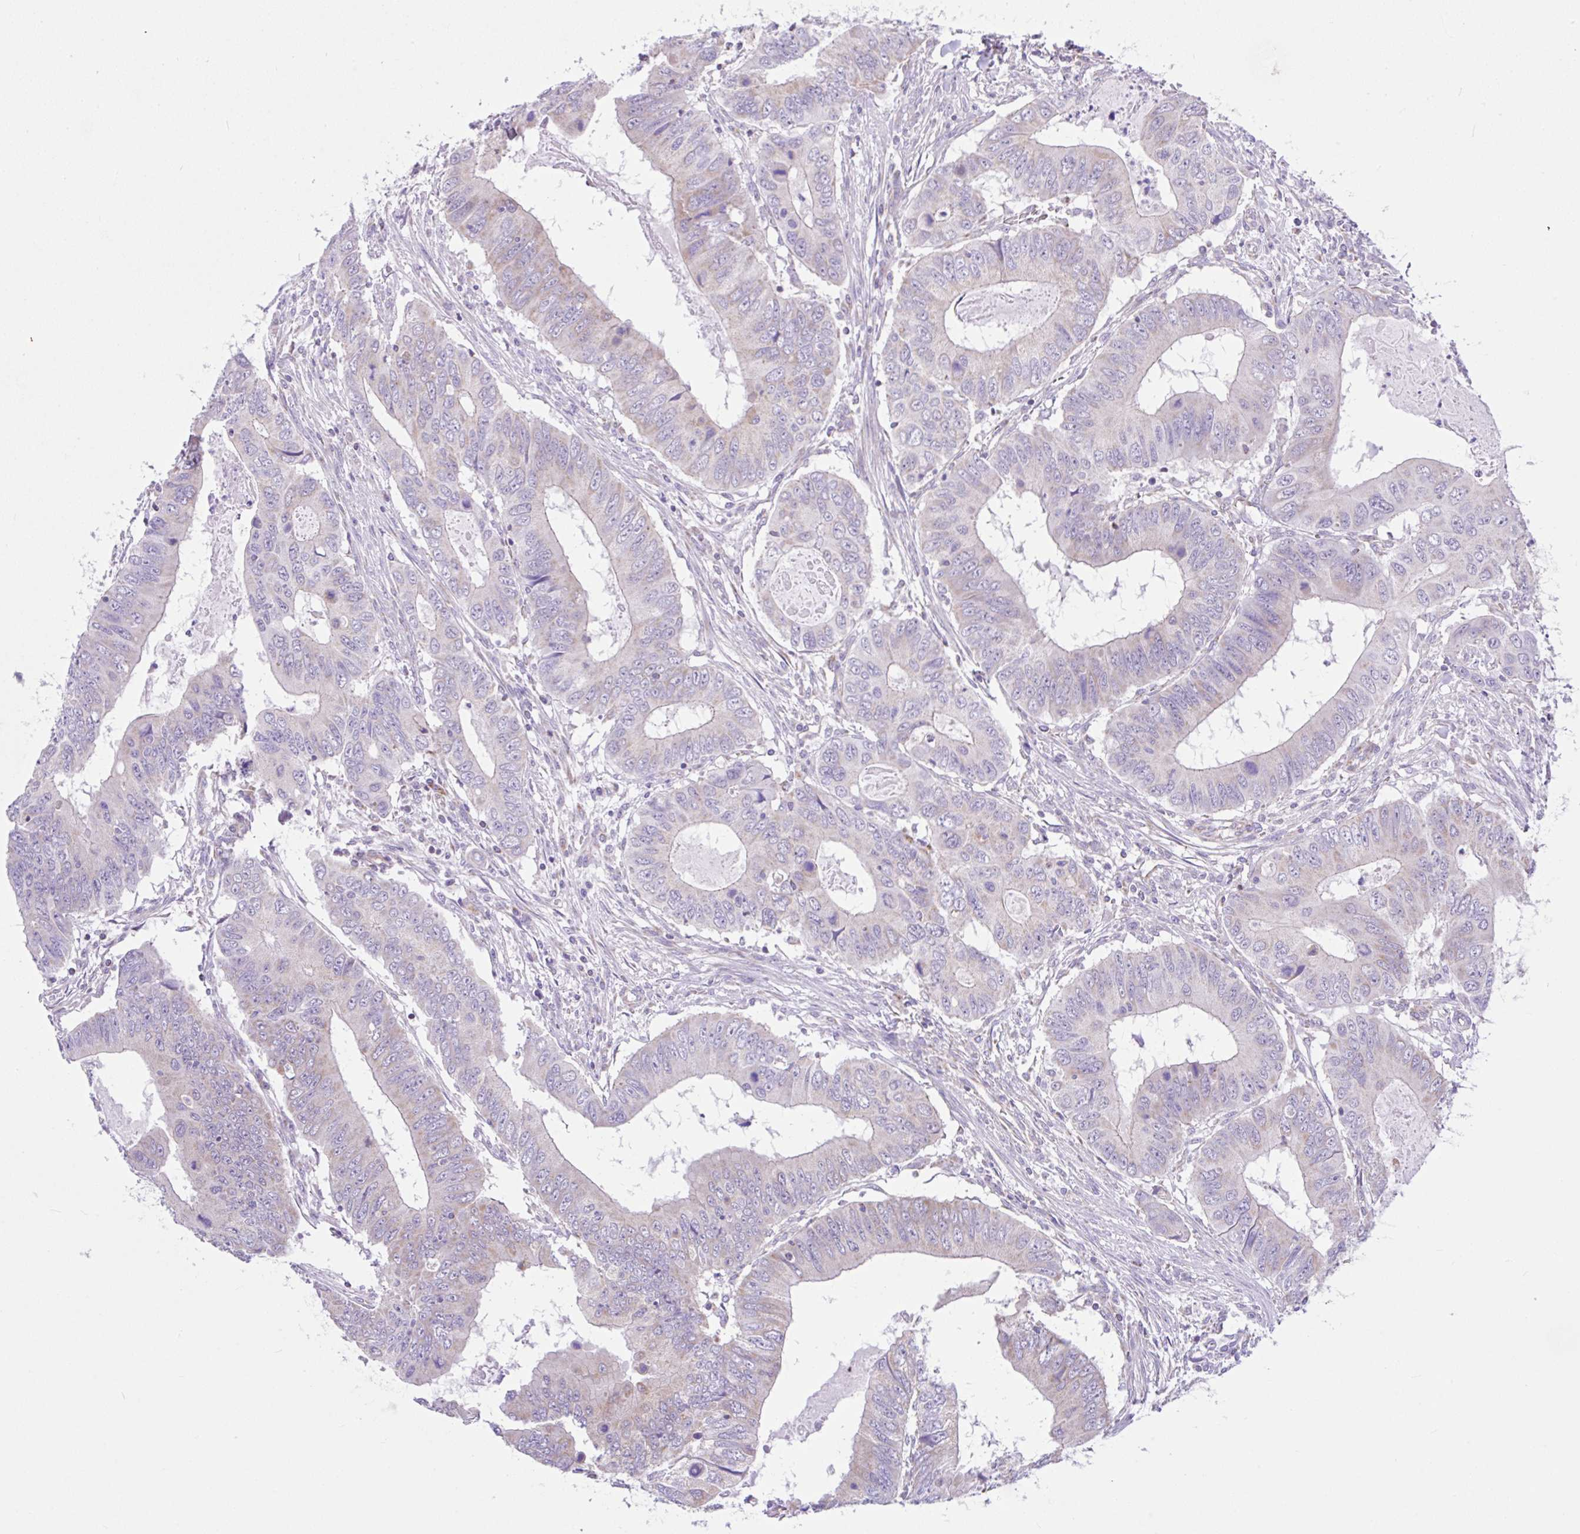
{"staining": {"intensity": "weak", "quantity": "<25%", "location": "cytoplasmic/membranous"}, "tissue": "colorectal cancer", "cell_type": "Tumor cells", "image_type": "cancer", "snomed": [{"axis": "morphology", "description": "Adenocarcinoma, NOS"}, {"axis": "topography", "description": "Colon"}], "caption": "High magnification brightfield microscopy of colorectal adenocarcinoma stained with DAB (3,3'-diaminobenzidine) (brown) and counterstained with hematoxylin (blue): tumor cells show no significant expression.", "gene": "NDUFS2", "patient": {"sex": "male", "age": 53}}